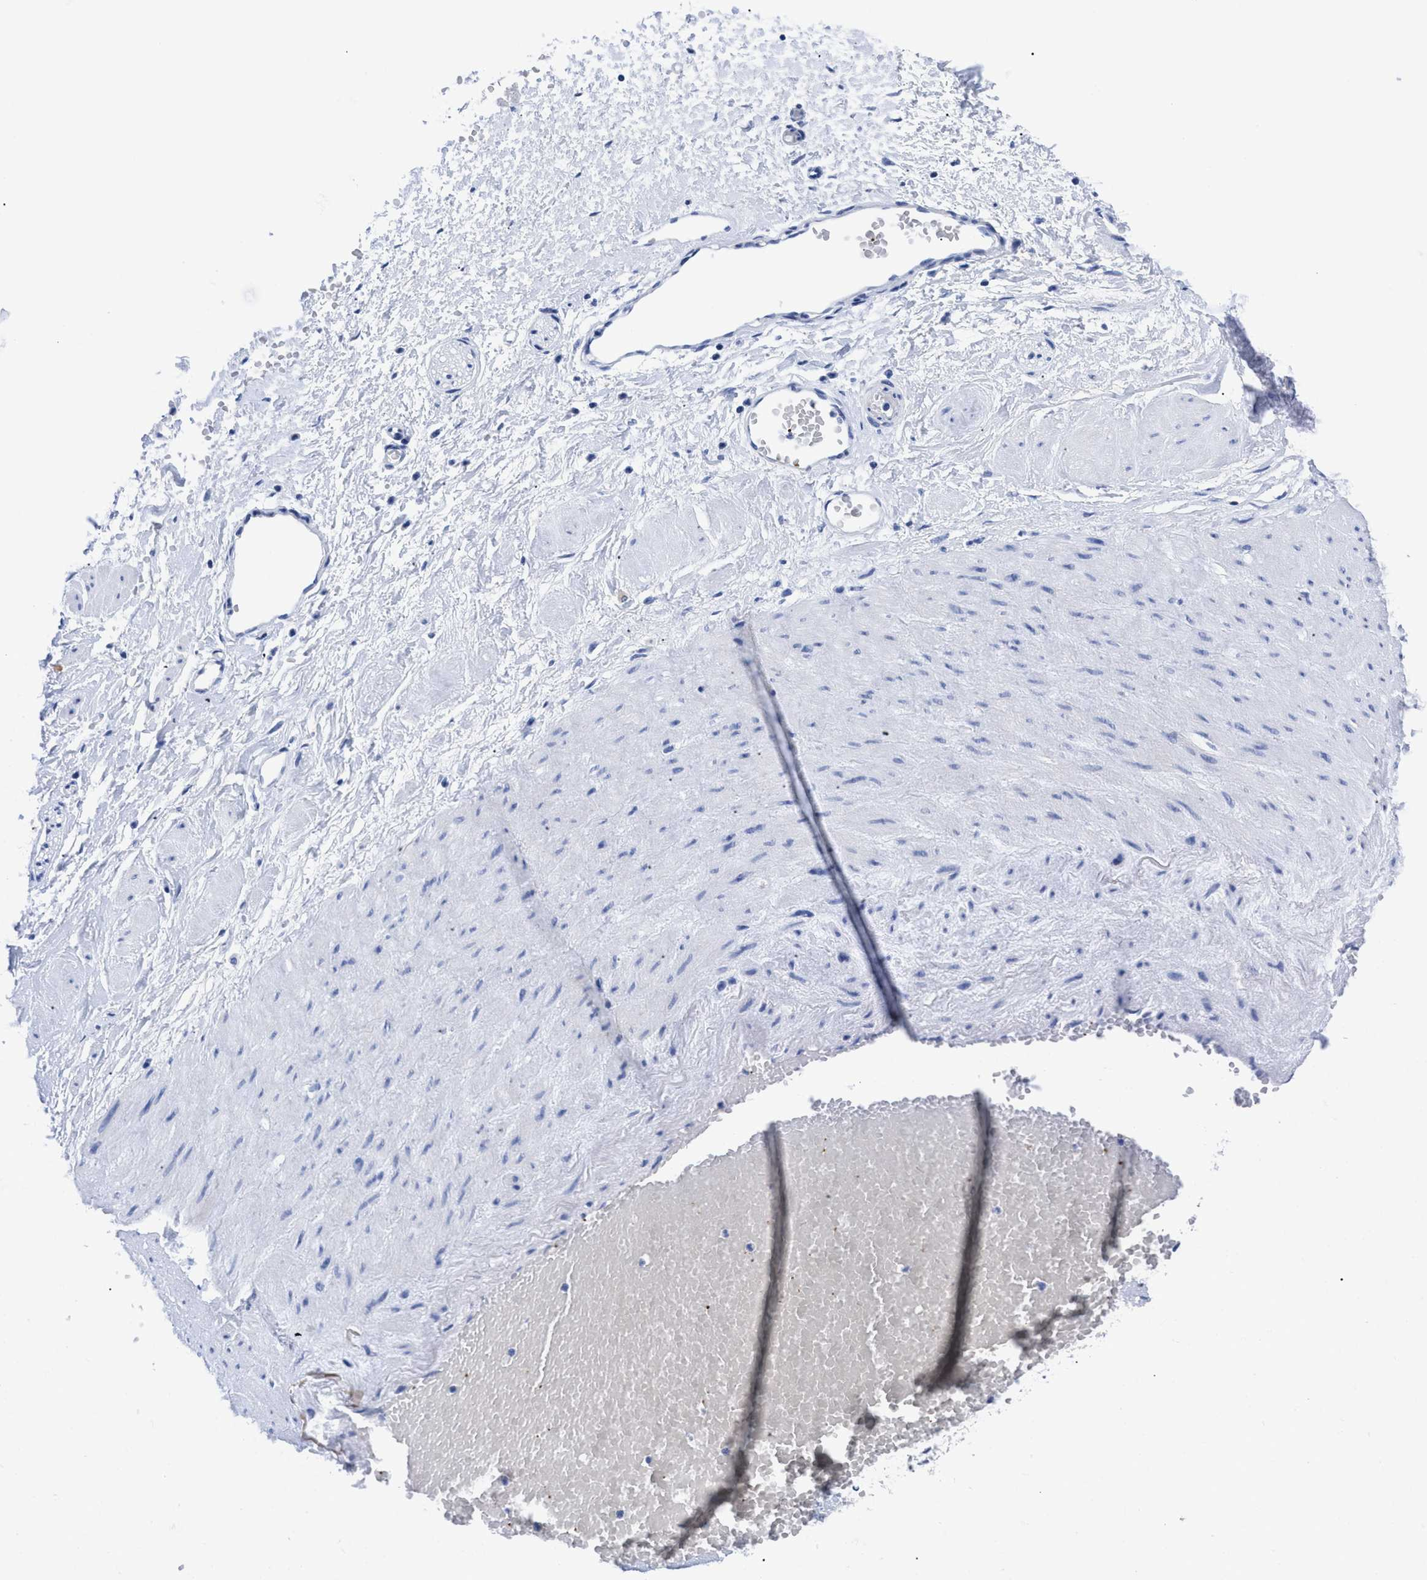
{"staining": {"intensity": "negative", "quantity": "none", "location": "none"}, "tissue": "adipose tissue", "cell_type": "Adipocytes", "image_type": "normal", "snomed": [{"axis": "morphology", "description": "Normal tissue, NOS"}, {"axis": "topography", "description": "Soft tissue"}, {"axis": "topography", "description": "Vascular tissue"}], "caption": "This is an IHC photomicrograph of normal human adipose tissue. There is no staining in adipocytes.", "gene": "TREML1", "patient": {"sex": "female", "age": 35}}